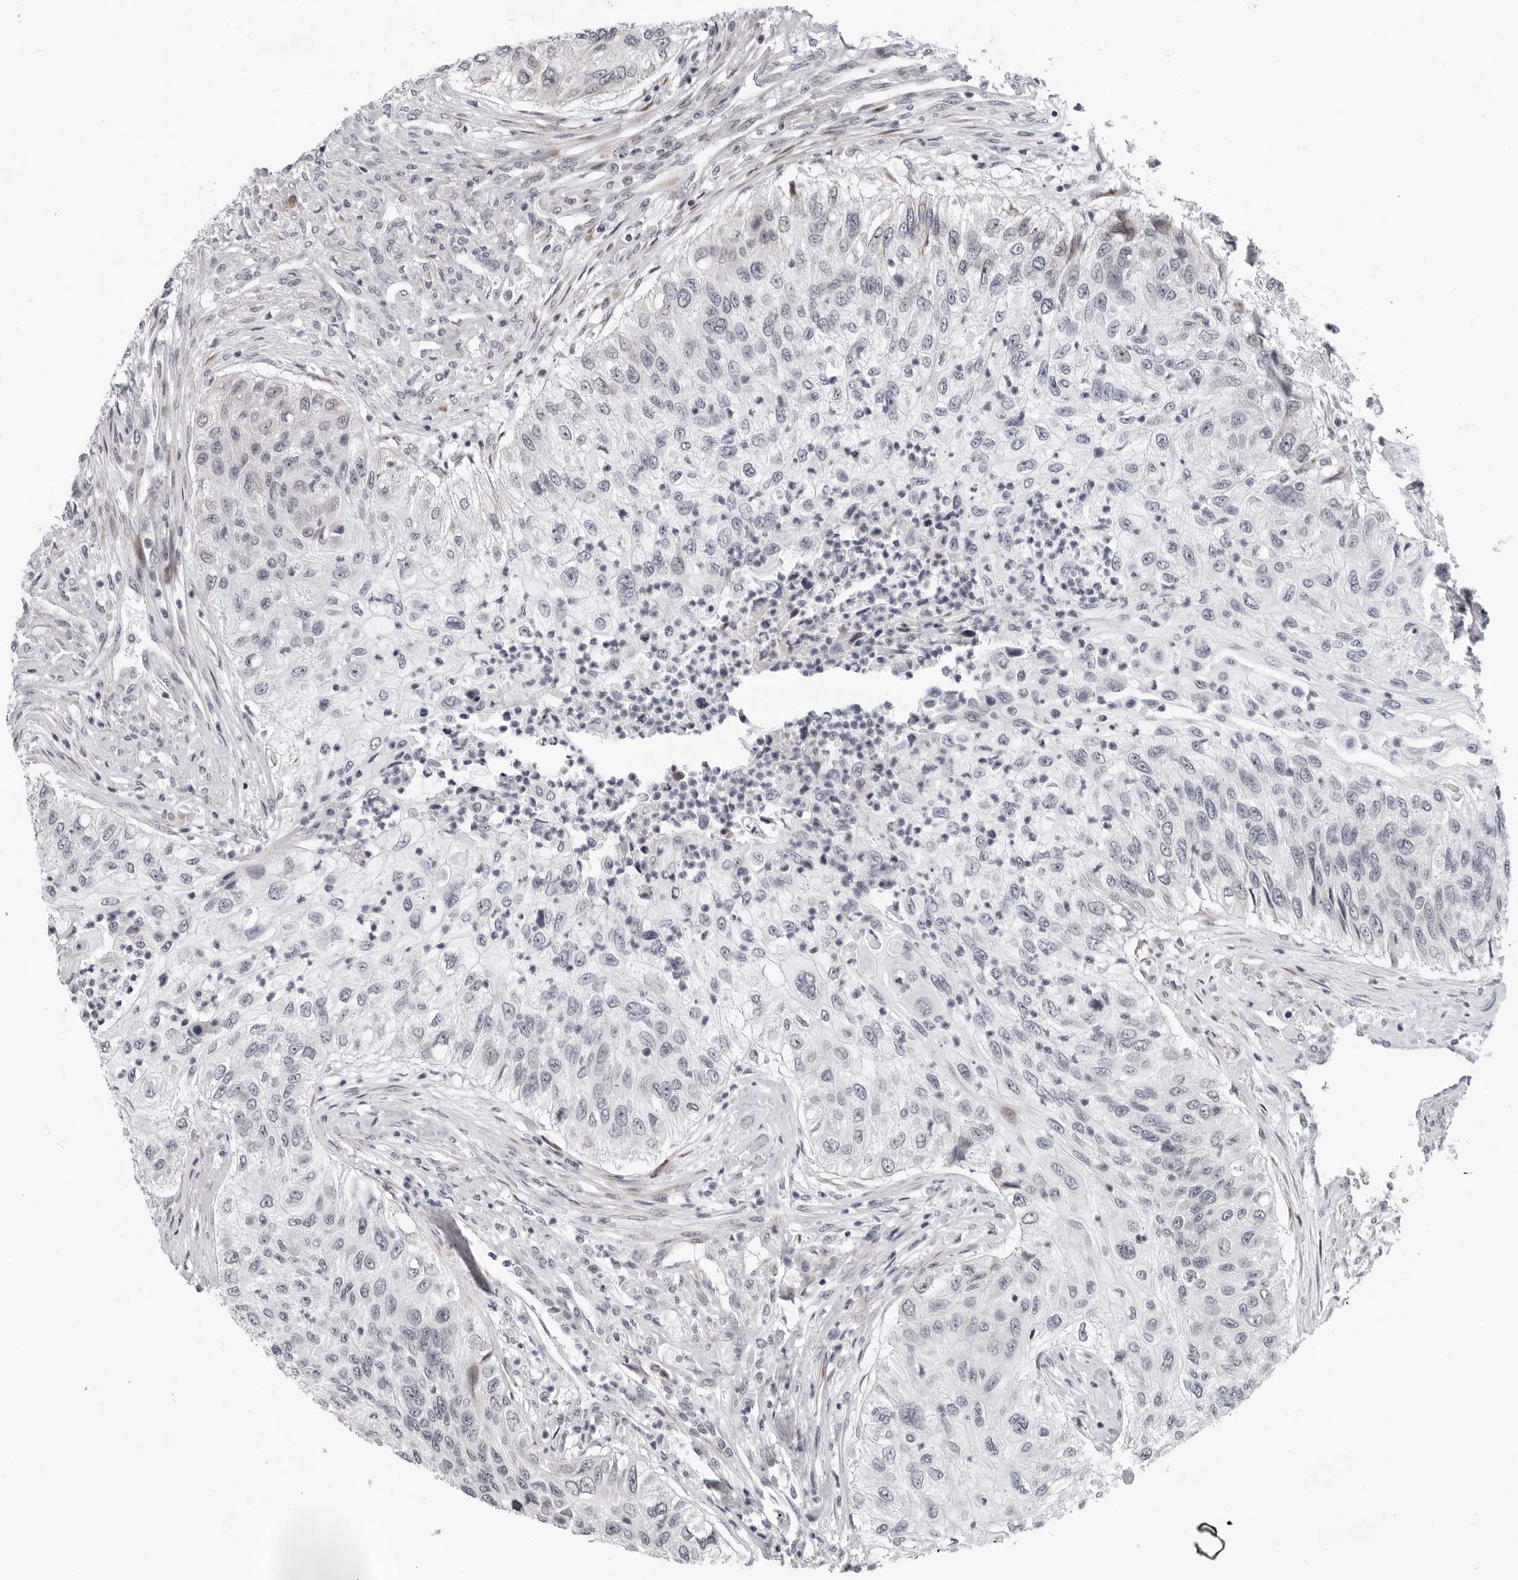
{"staining": {"intensity": "negative", "quantity": "none", "location": "none"}, "tissue": "urothelial cancer", "cell_type": "Tumor cells", "image_type": "cancer", "snomed": [{"axis": "morphology", "description": "Urothelial carcinoma, High grade"}, {"axis": "topography", "description": "Urinary bladder"}], "caption": "A histopathology image of urothelial carcinoma (high-grade) stained for a protein exhibits no brown staining in tumor cells.", "gene": "PIP4K2C", "patient": {"sex": "female", "age": 60}}